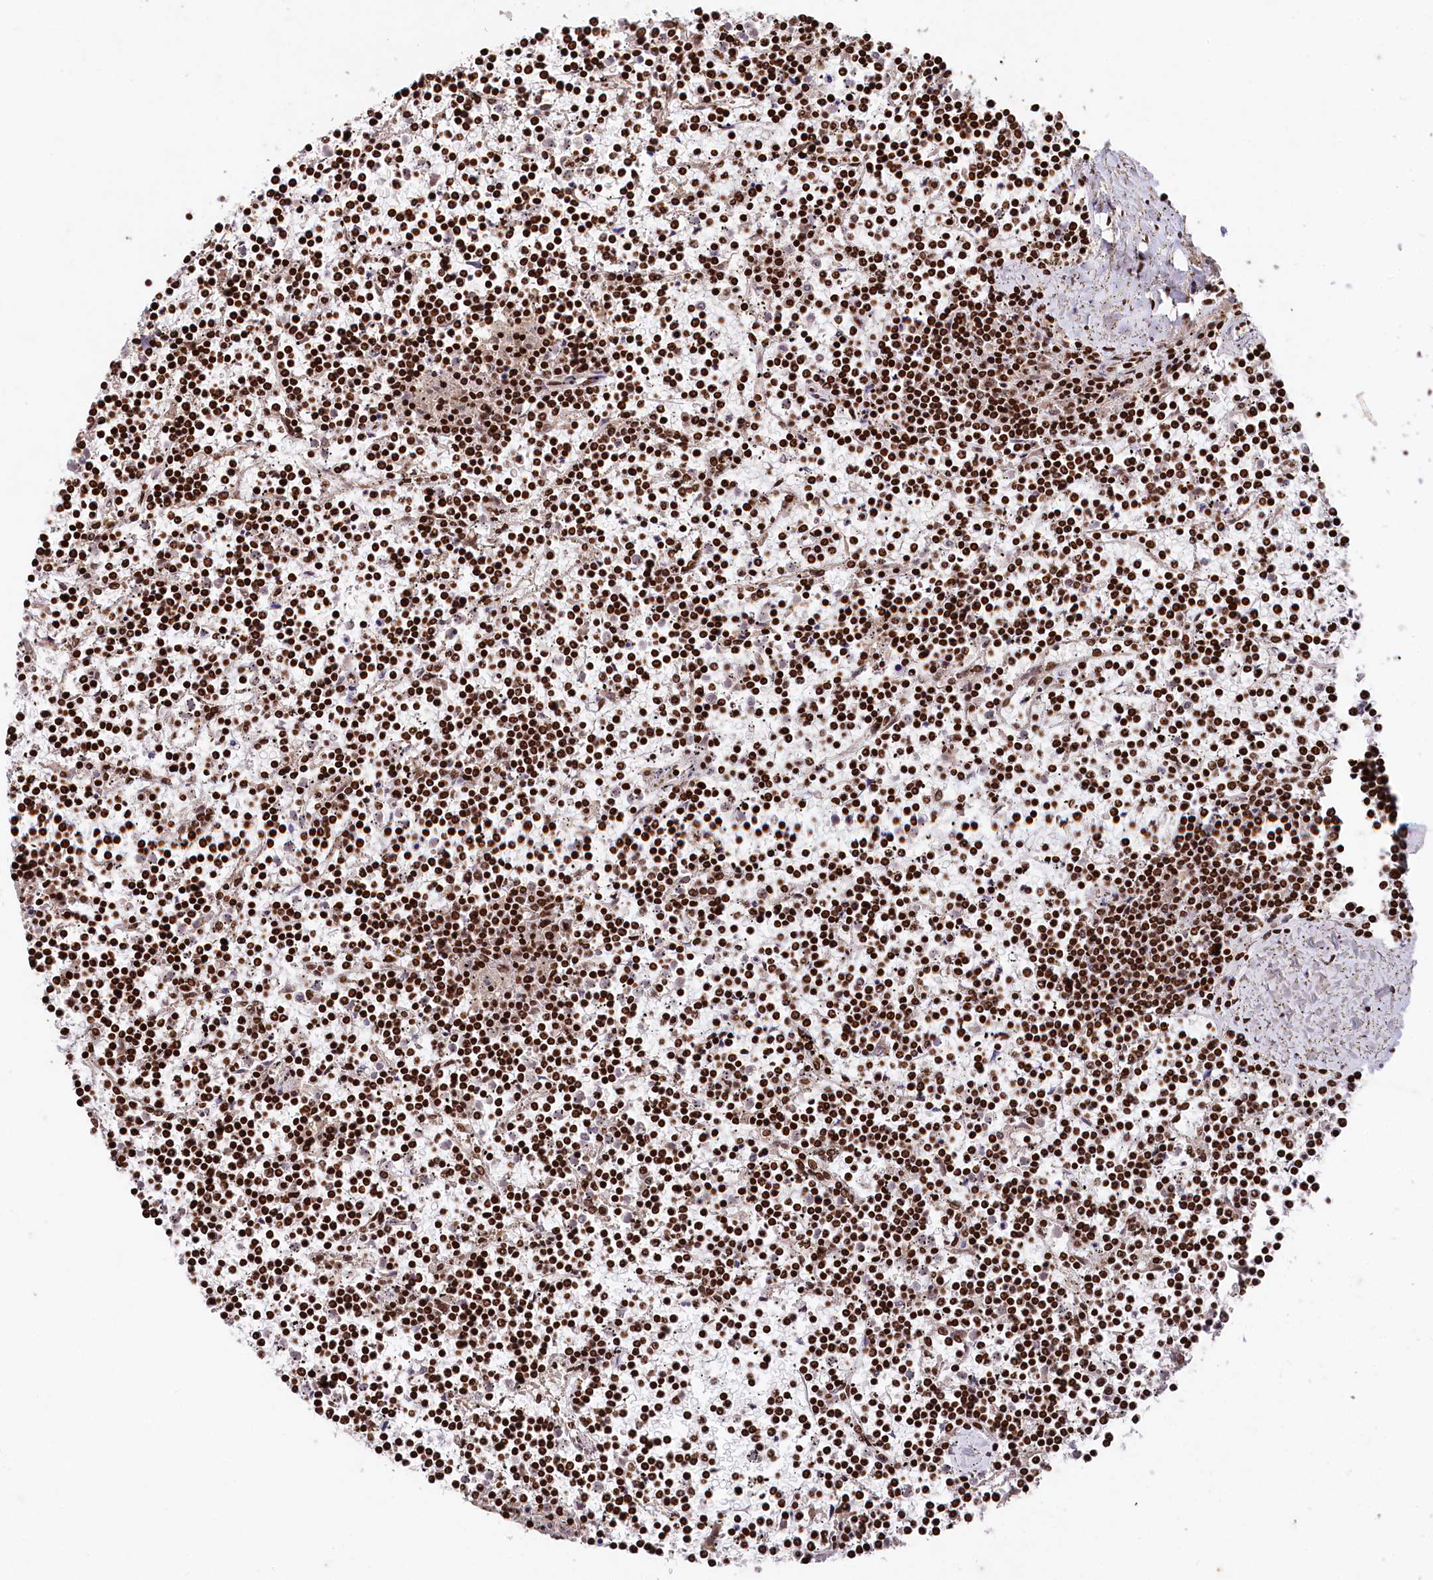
{"staining": {"intensity": "strong", "quantity": ">75%", "location": "nuclear"}, "tissue": "lymphoma", "cell_type": "Tumor cells", "image_type": "cancer", "snomed": [{"axis": "morphology", "description": "Malignant lymphoma, non-Hodgkin's type, Low grade"}, {"axis": "topography", "description": "Spleen"}], "caption": "Protein staining displays strong nuclear staining in about >75% of tumor cells in low-grade malignant lymphoma, non-Hodgkin's type.", "gene": "MCF2L2", "patient": {"sex": "female", "age": 19}}